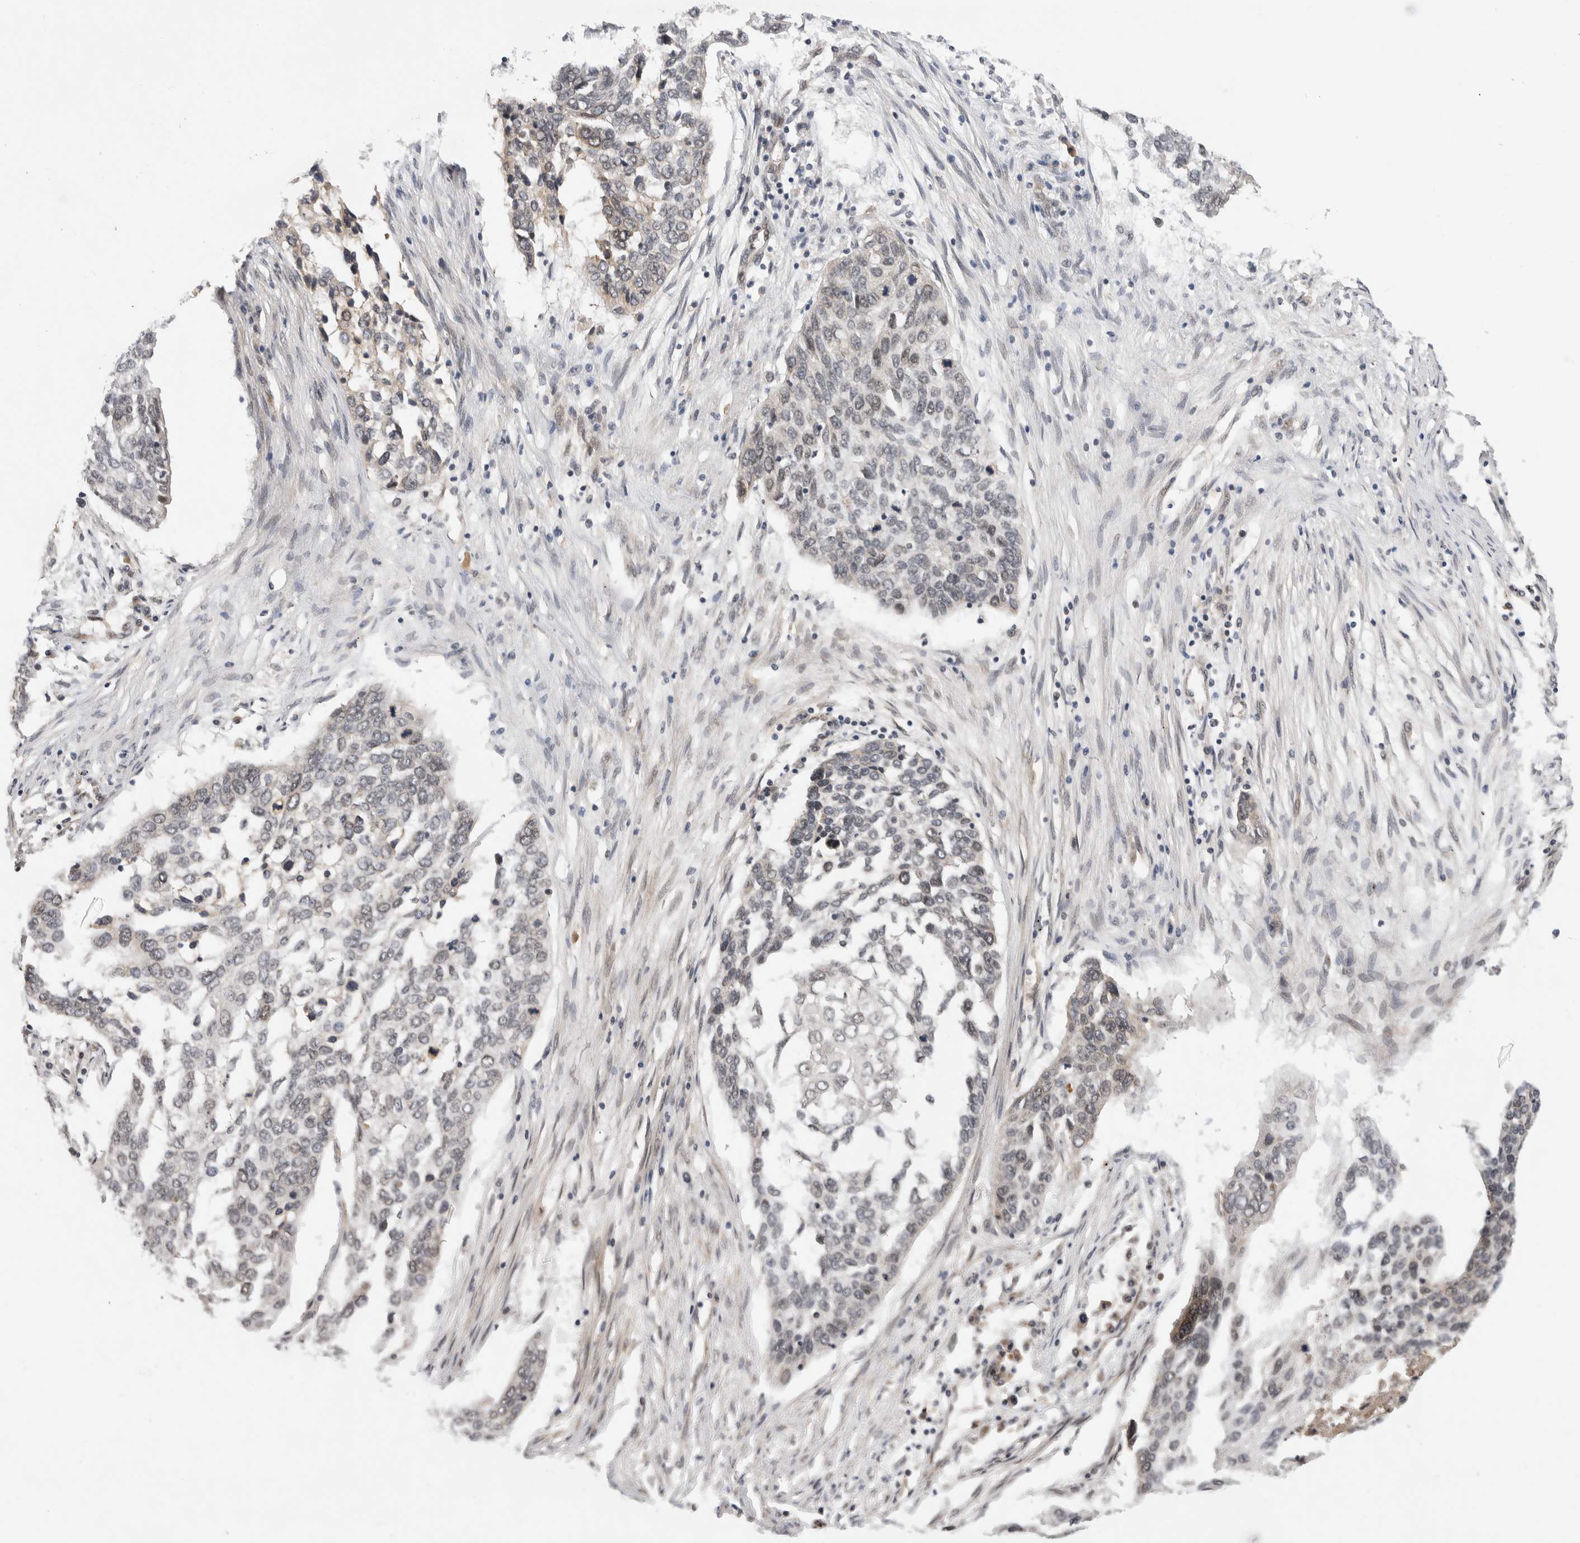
{"staining": {"intensity": "negative", "quantity": "none", "location": "none"}, "tissue": "lung cancer", "cell_type": "Tumor cells", "image_type": "cancer", "snomed": [{"axis": "morphology", "description": "Squamous cell carcinoma, NOS"}, {"axis": "topography", "description": "Lung"}], "caption": "Immunohistochemistry histopathology image of lung cancer (squamous cell carcinoma) stained for a protein (brown), which demonstrates no expression in tumor cells. (Immunohistochemistry, brightfield microscopy, high magnification).", "gene": "TMEM65", "patient": {"sex": "female", "age": 63}}